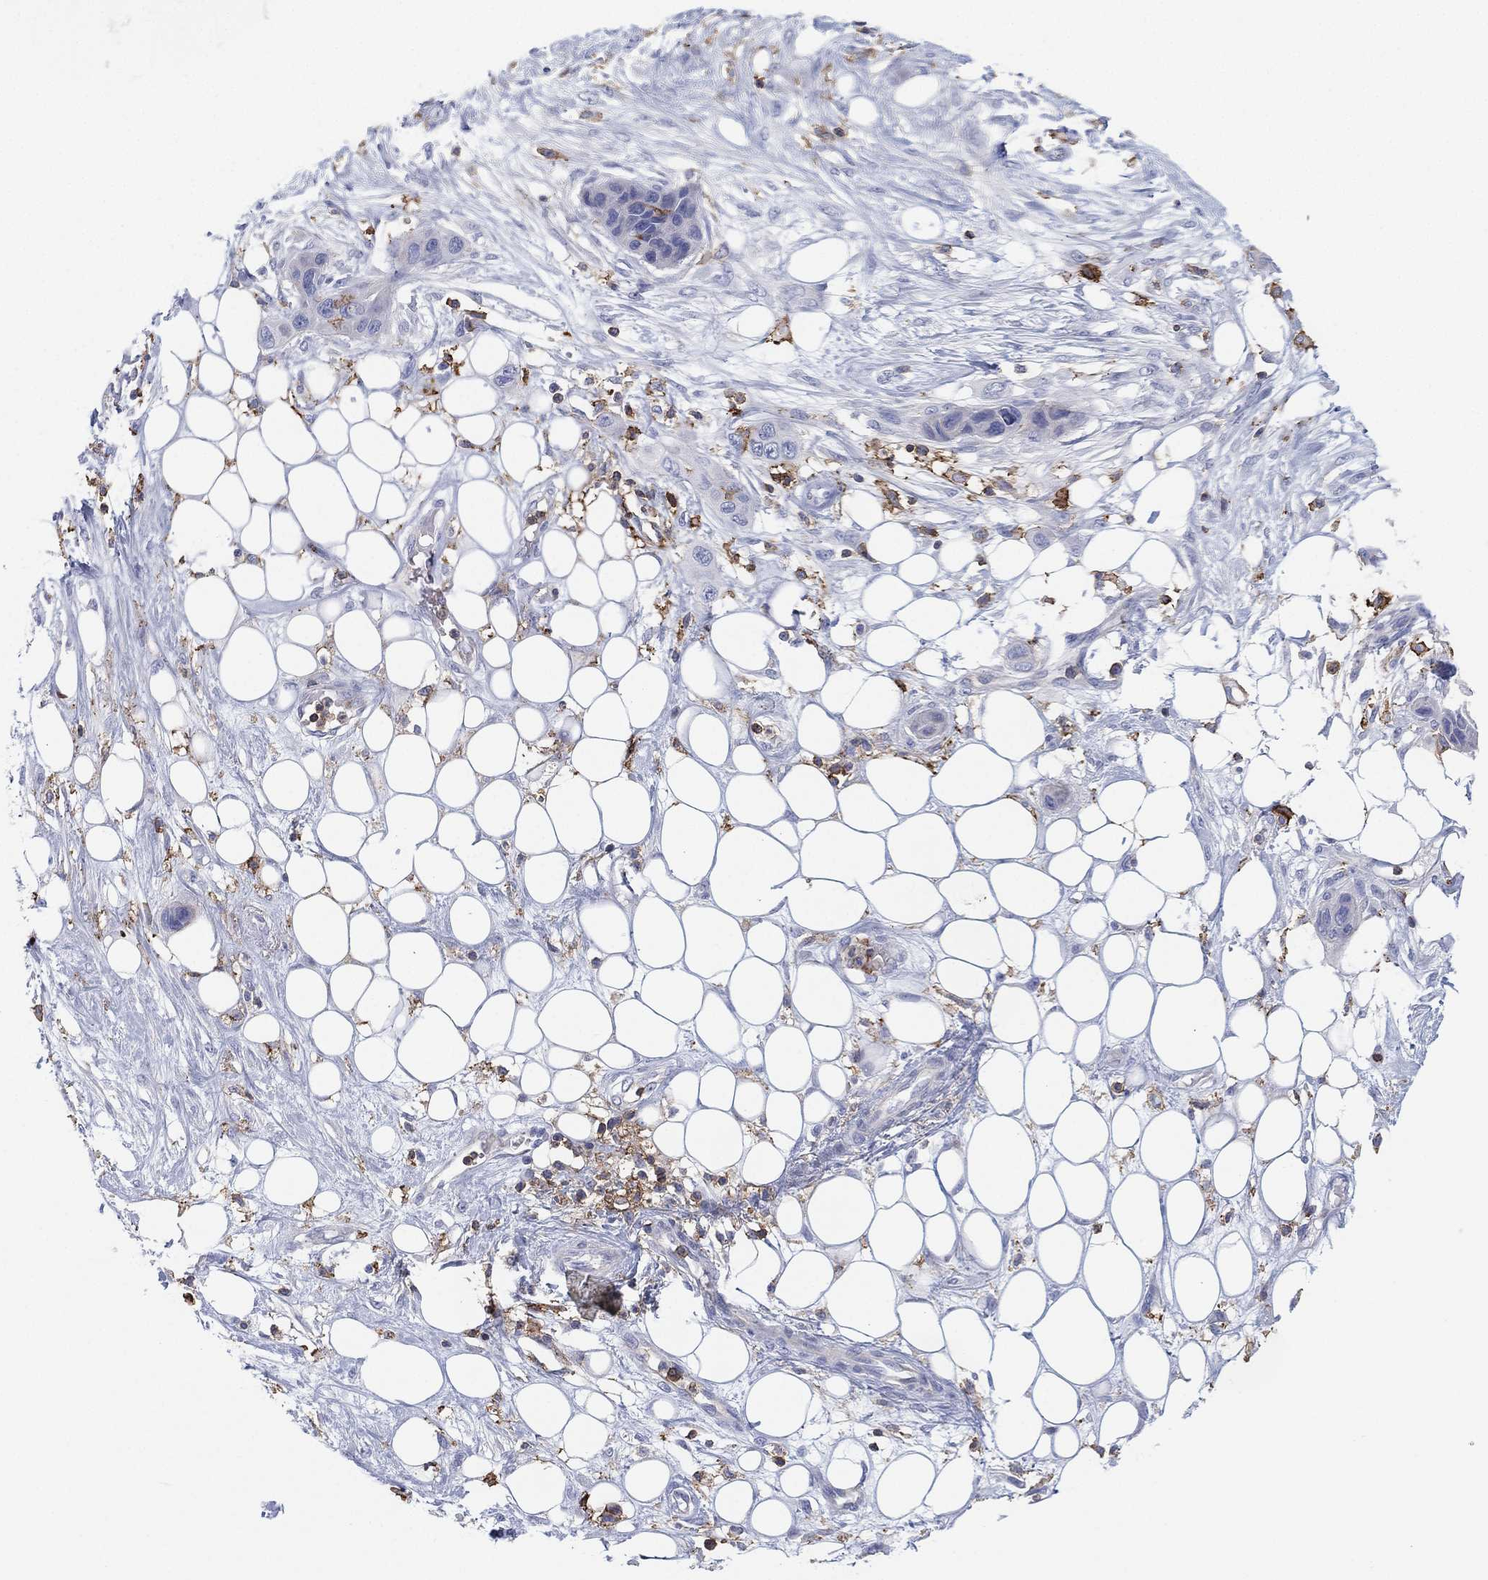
{"staining": {"intensity": "negative", "quantity": "none", "location": "none"}, "tissue": "skin cancer", "cell_type": "Tumor cells", "image_type": "cancer", "snomed": [{"axis": "morphology", "description": "Squamous cell carcinoma, NOS"}, {"axis": "topography", "description": "Skin"}], "caption": "Tumor cells are negative for brown protein staining in squamous cell carcinoma (skin). (Brightfield microscopy of DAB immunohistochemistry (IHC) at high magnification).", "gene": "SELPLG", "patient": {"sex": "male", "age": 79}}